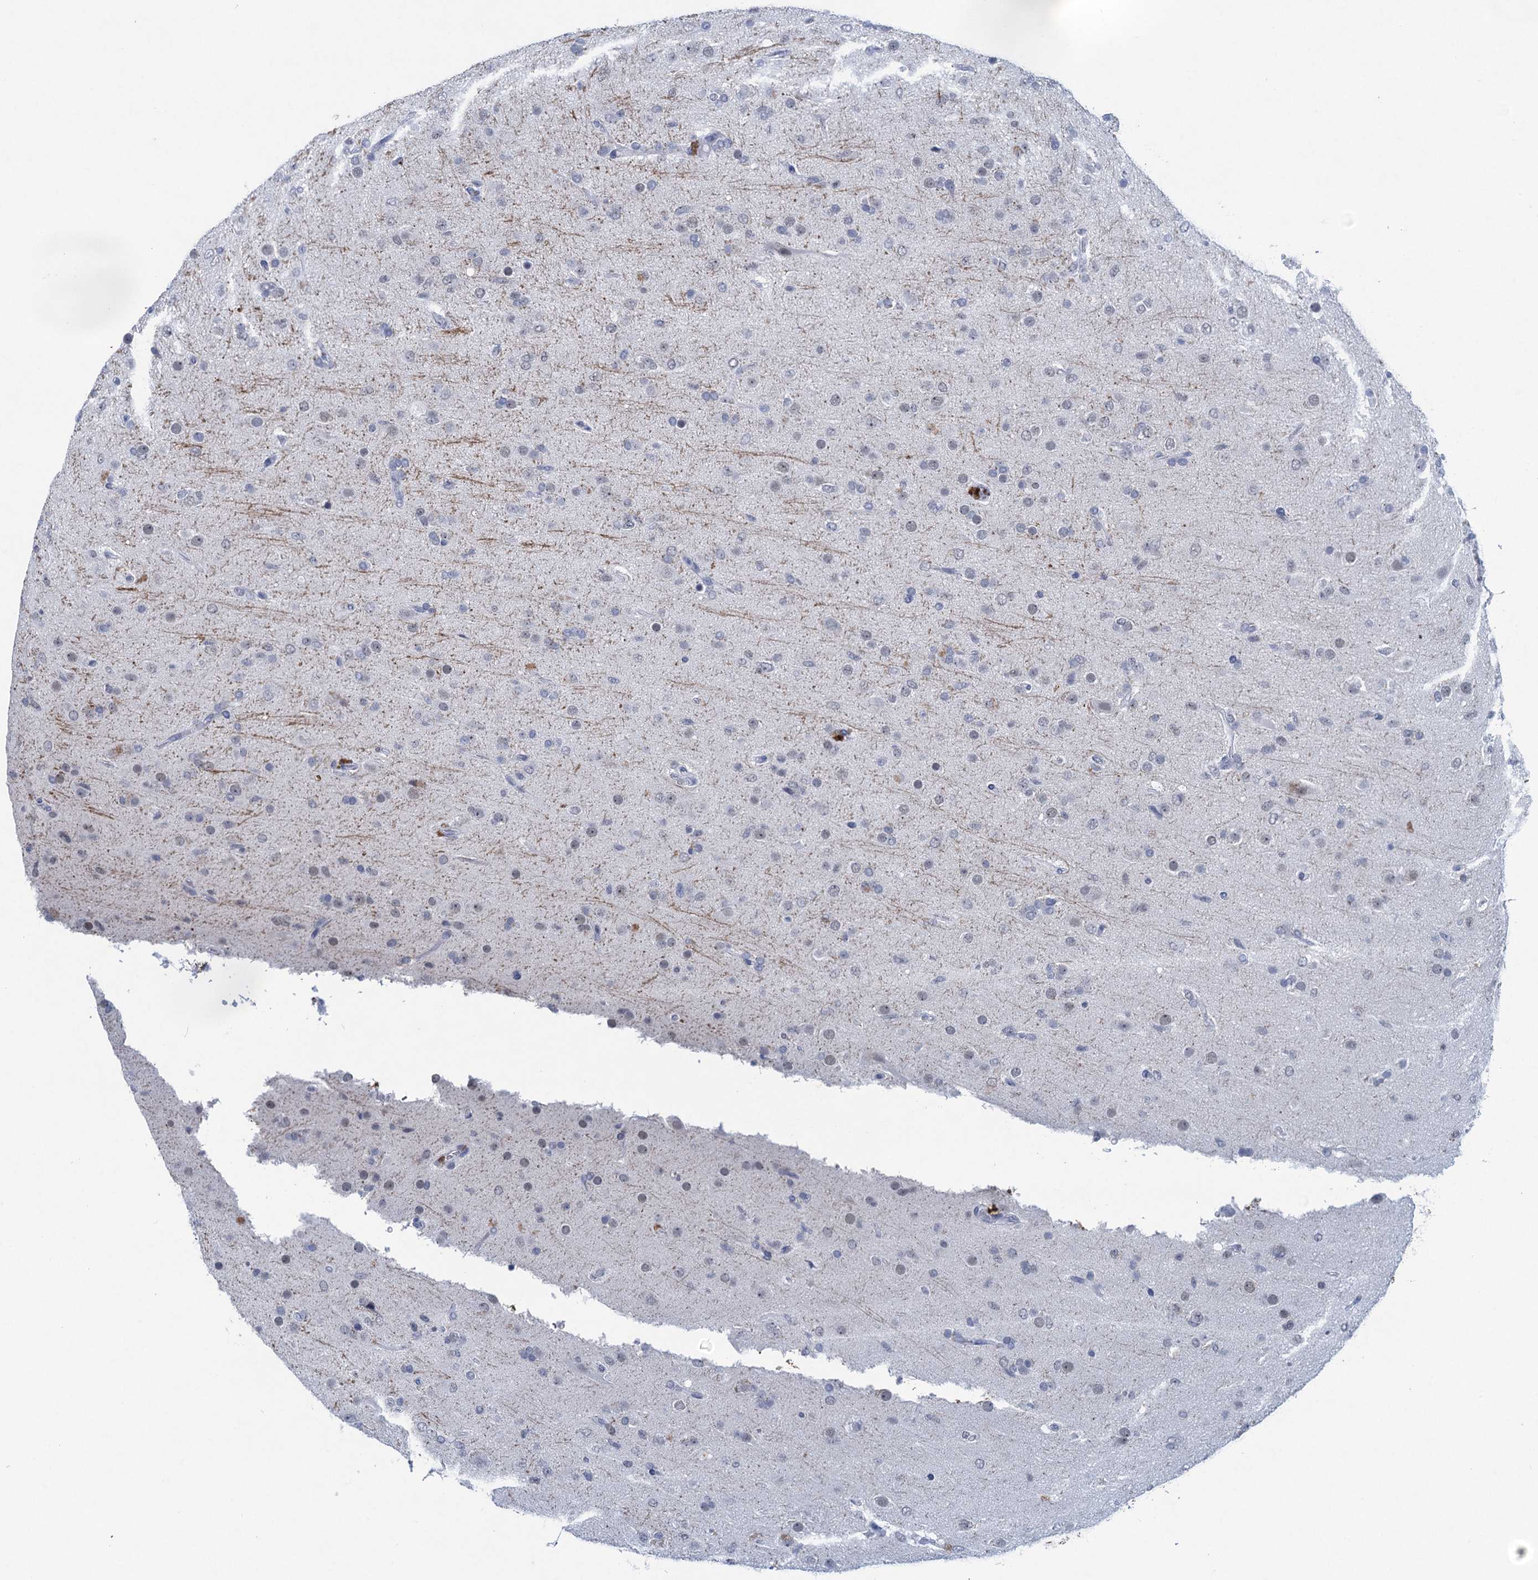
{"staining": {"intensity": "weak", "quantity": "<25%", "location": "nuclear"}, "tissue": "glioma", "cell_type": "Tumor cells", "image_type": "cancer", "snomed": [{"axis": "morphology", "description": "Glioma, malignant, Low grade"}, {"axis": "topography", "description": "Brain"}], "caption": "The photomicrograph reveals no staining of tumor cells in glioma.", "gene": "HAPSTR1", "patient": {"sex": "male", "age": 65}}